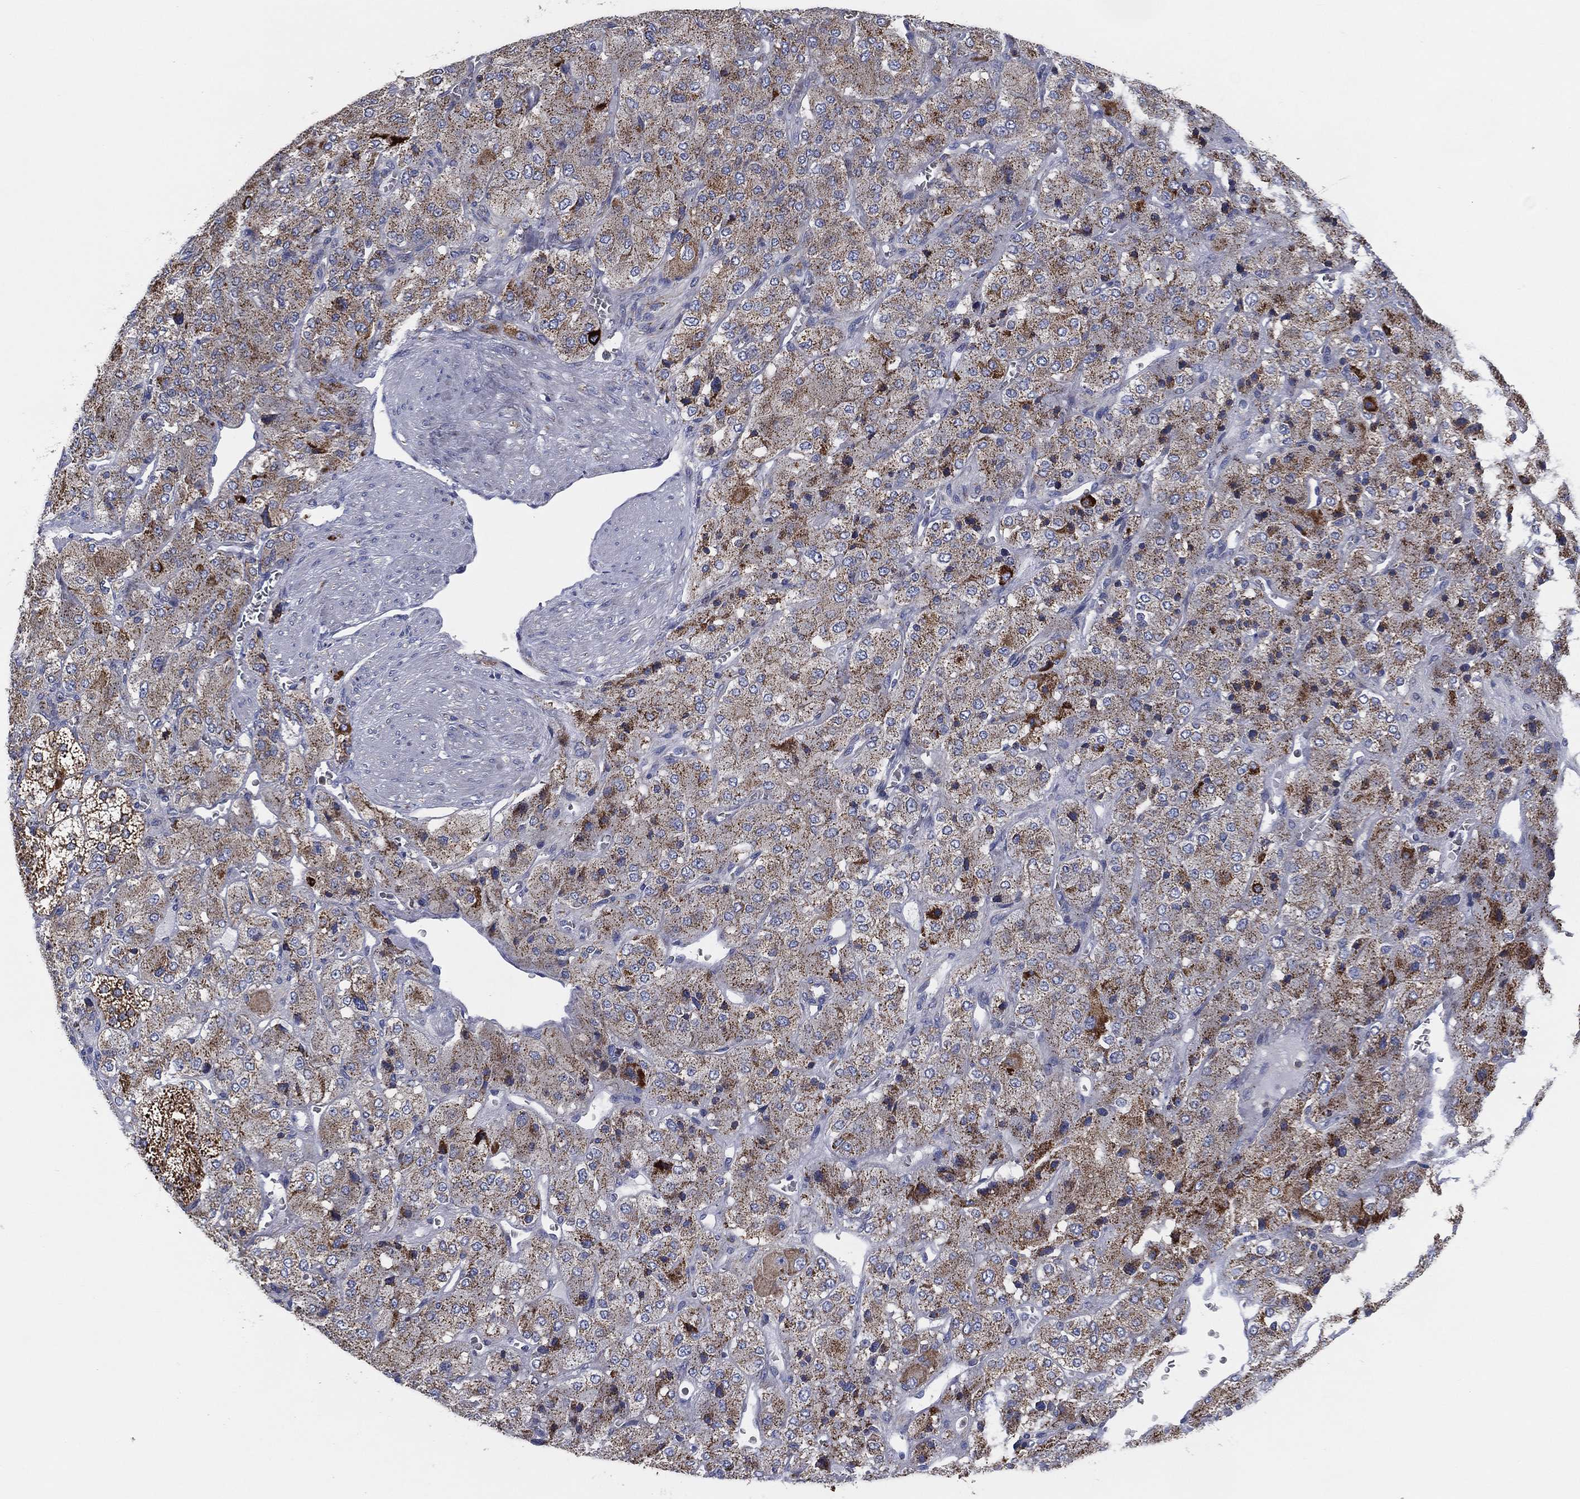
{"staining": {"intensity": "strong", "quantity": ">75%", "location": "cytoplasmic/membranous"}, "tissue": "adrenal gland", "cell_type": "Glandular cells", "image_type": "normal", "snomed": [{"axis": "morphology", "description": "Normal tissue, NOS"}, {"axis": "topography", "description": "Adrenal gland"}], "caption": "IHC micrograph of unremarkable adrenal gland: human adrenal gland stained using immunohistochemistry (IHC) reveals high levels of strong protein expression localized specifically in the cytoplasmic/membranous of glandular cells, appearing as a cytoplasmic/membranous brown color.", "gene": "GCAT", "patient": {"sex": "female", "age": 60}}